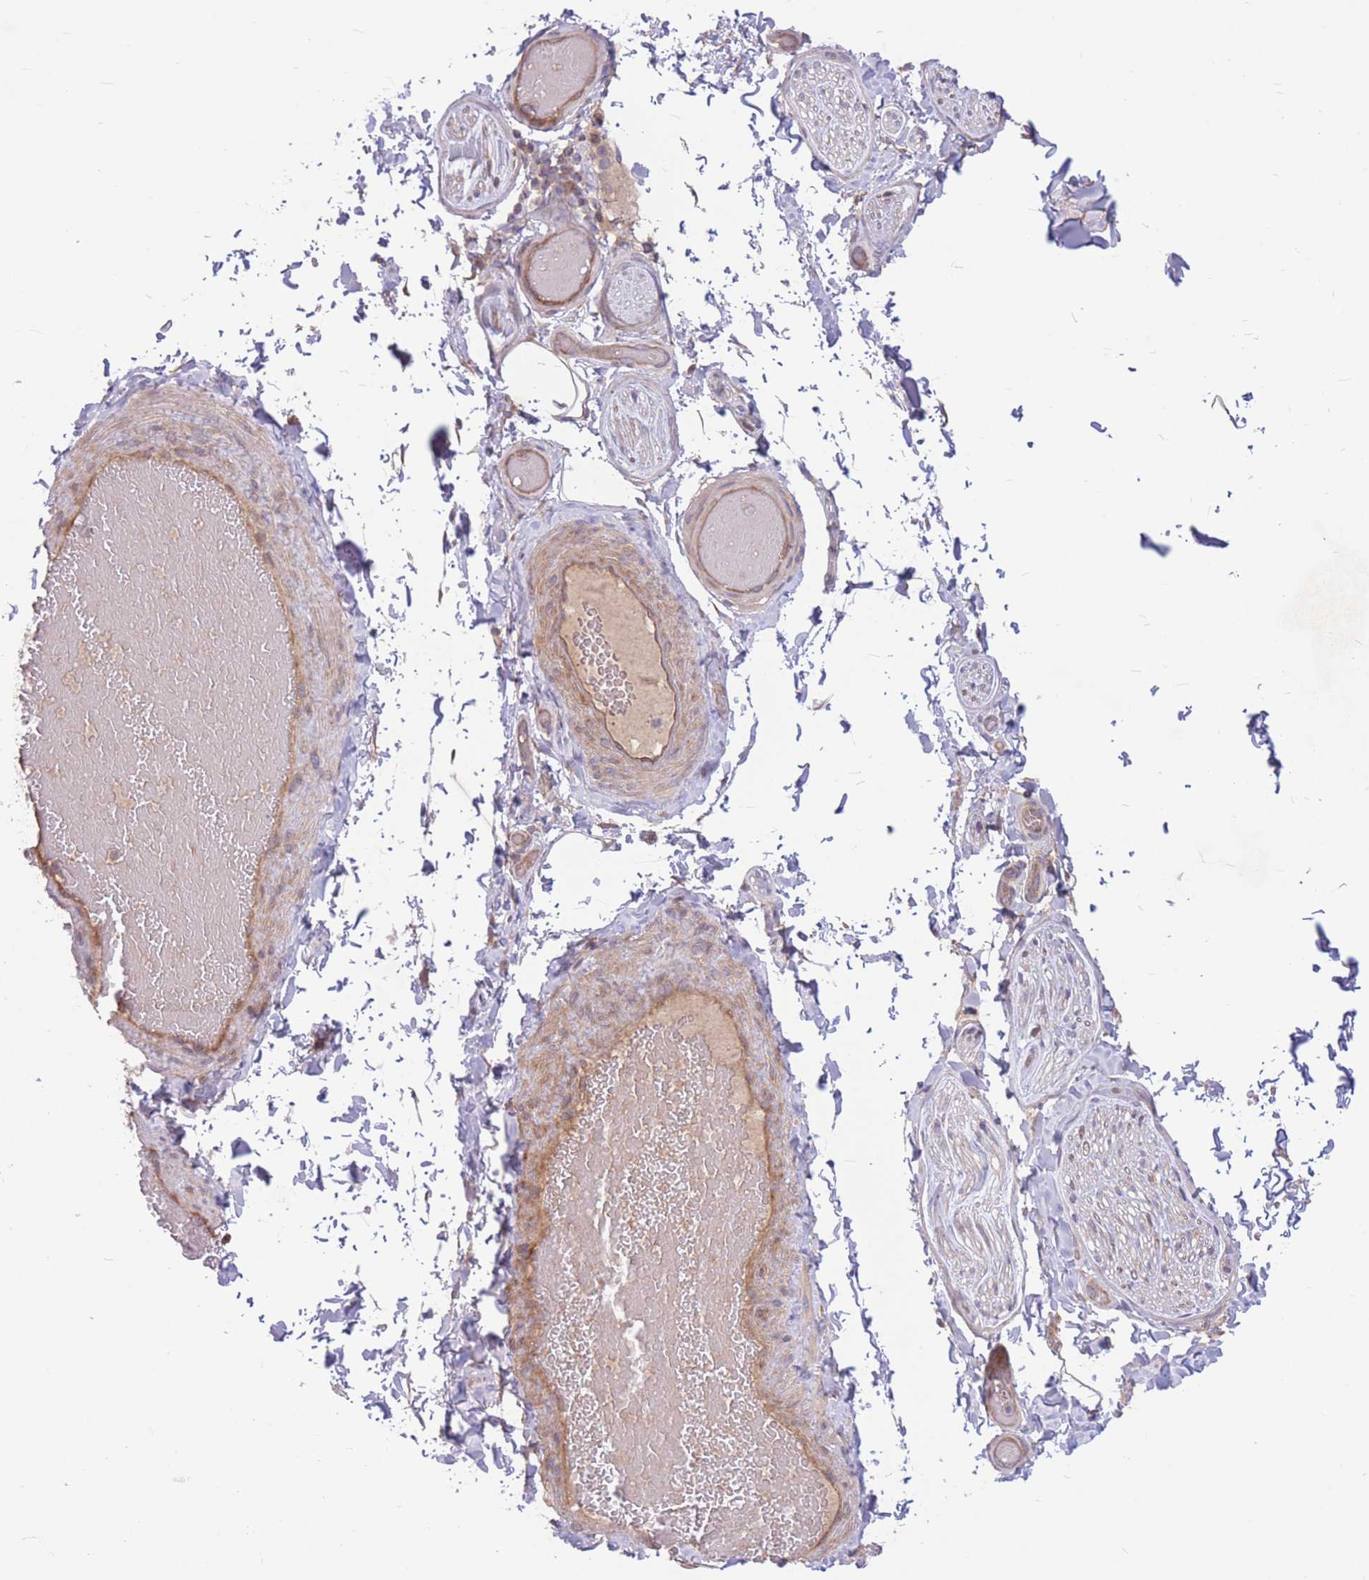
{"staining": {"intensity": "negative", "quantity": "none", "location": "none"}, "tissue": "adipose tissue", "cell_type": "Adipocytes", "image_type": "normal", "snomed": [{"axis": "morphology", "description": "Normal tissue, NOS"}, {"axis": "topography", "description": "Soft tissue"}, {"axis": "topography", "description": "Vascular tissue"}, {"axis": "topography", "description": "Peripheral nerve tissue"}], "caption": "Protein analysis of unremarkable adipose tissue reveals no significant staining in adipocytes. Nuclei are stained in blue.", "gene": "GMNN", "patient": {"sex": "male", "age": 32}}